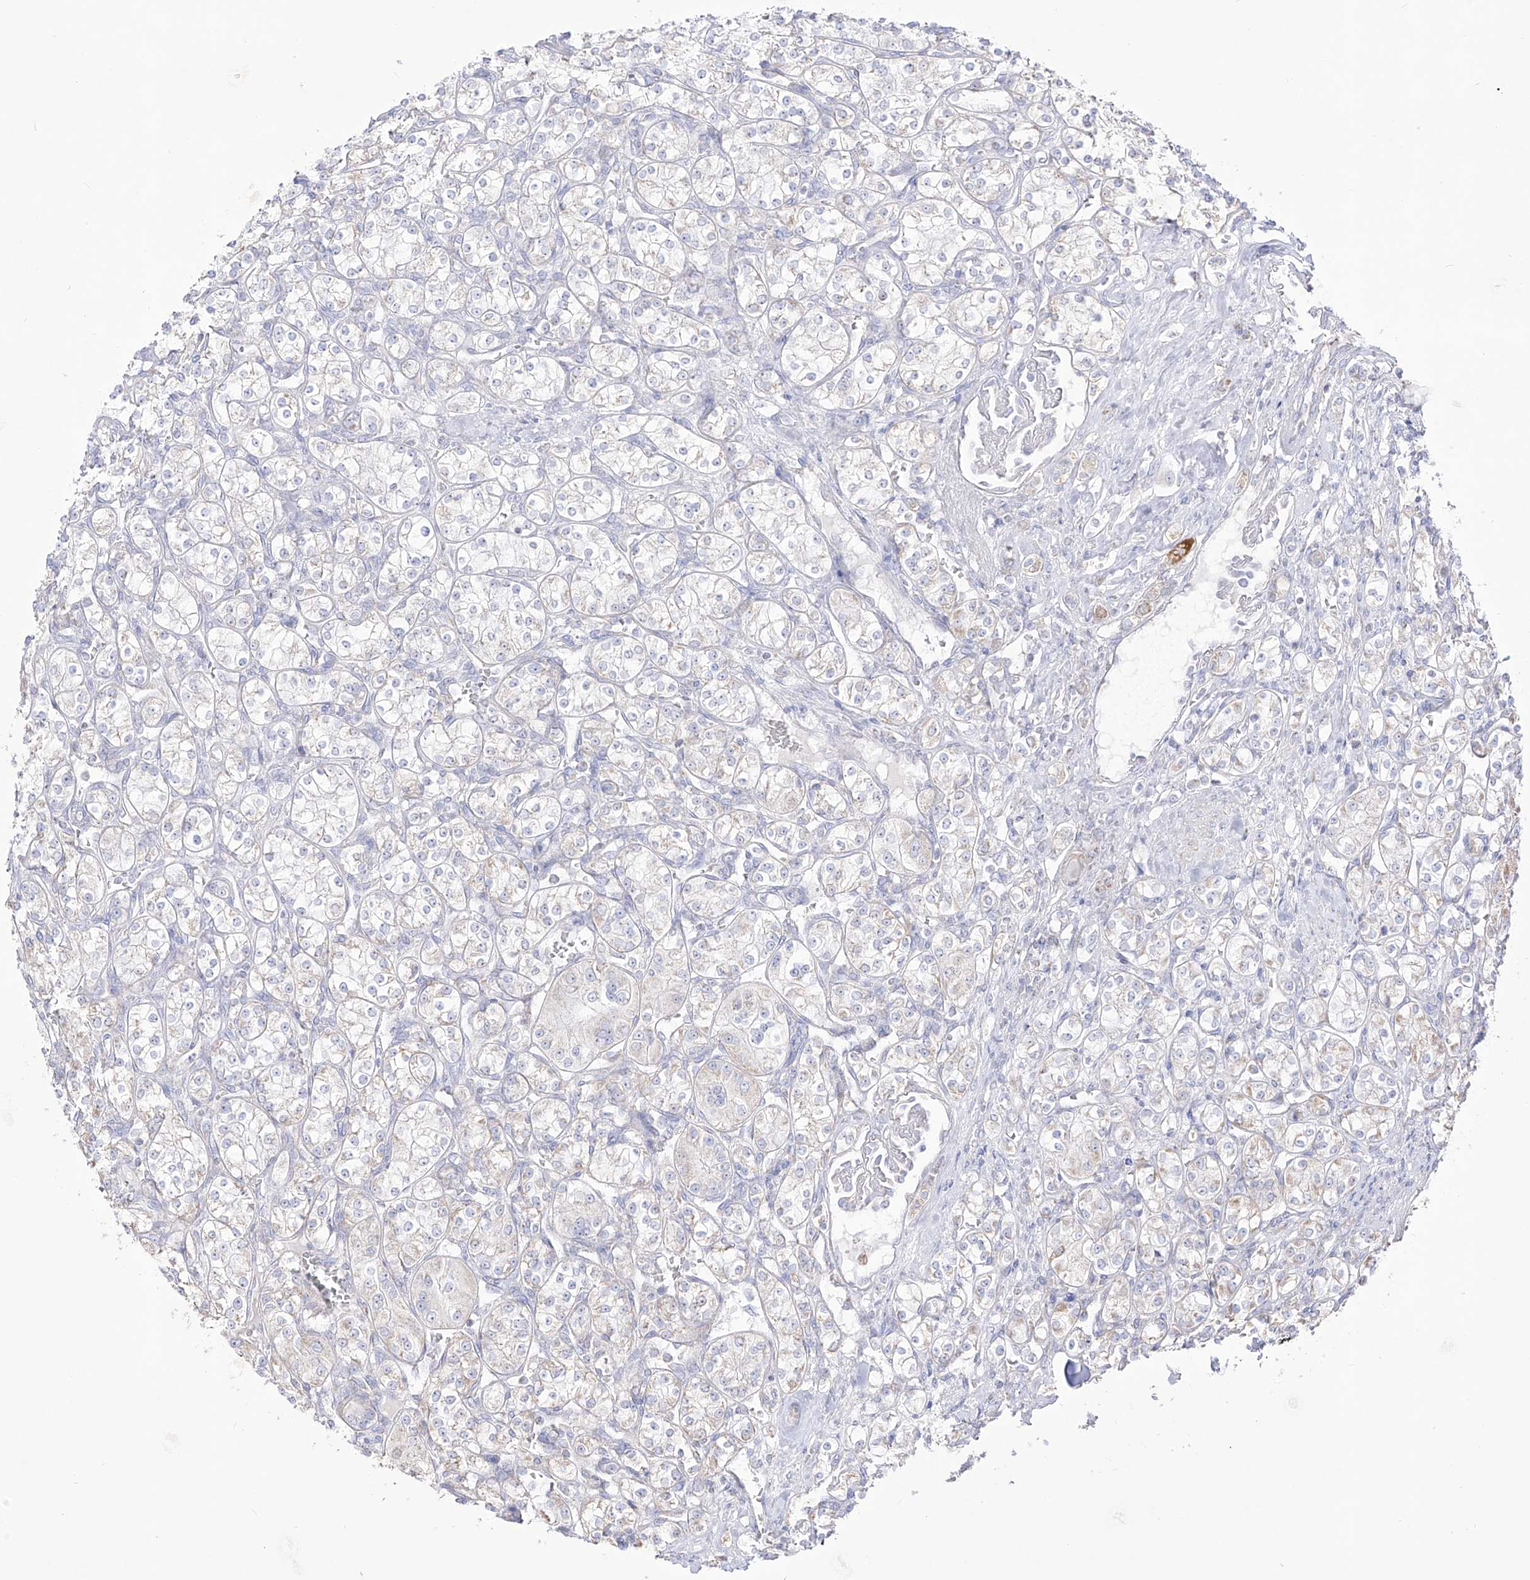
{"staining": {"intensity": "negative", "quantity": "none", "location": "none"}, "tissue": "renal cancer", "cell_type": "Tumor cells", "image_type": "cancer", "snomed": [{"axis": "morphology", "description": "Adenocarcinoma, NOS"}, {"axis": "topography", "description": "Kidney"}], "caption": "The image demonstrates no significant expression in tumor cells of renal adenocarcinoma.", "gene": "RCHY1", "patient": {"sex": "male", "age": 77}}